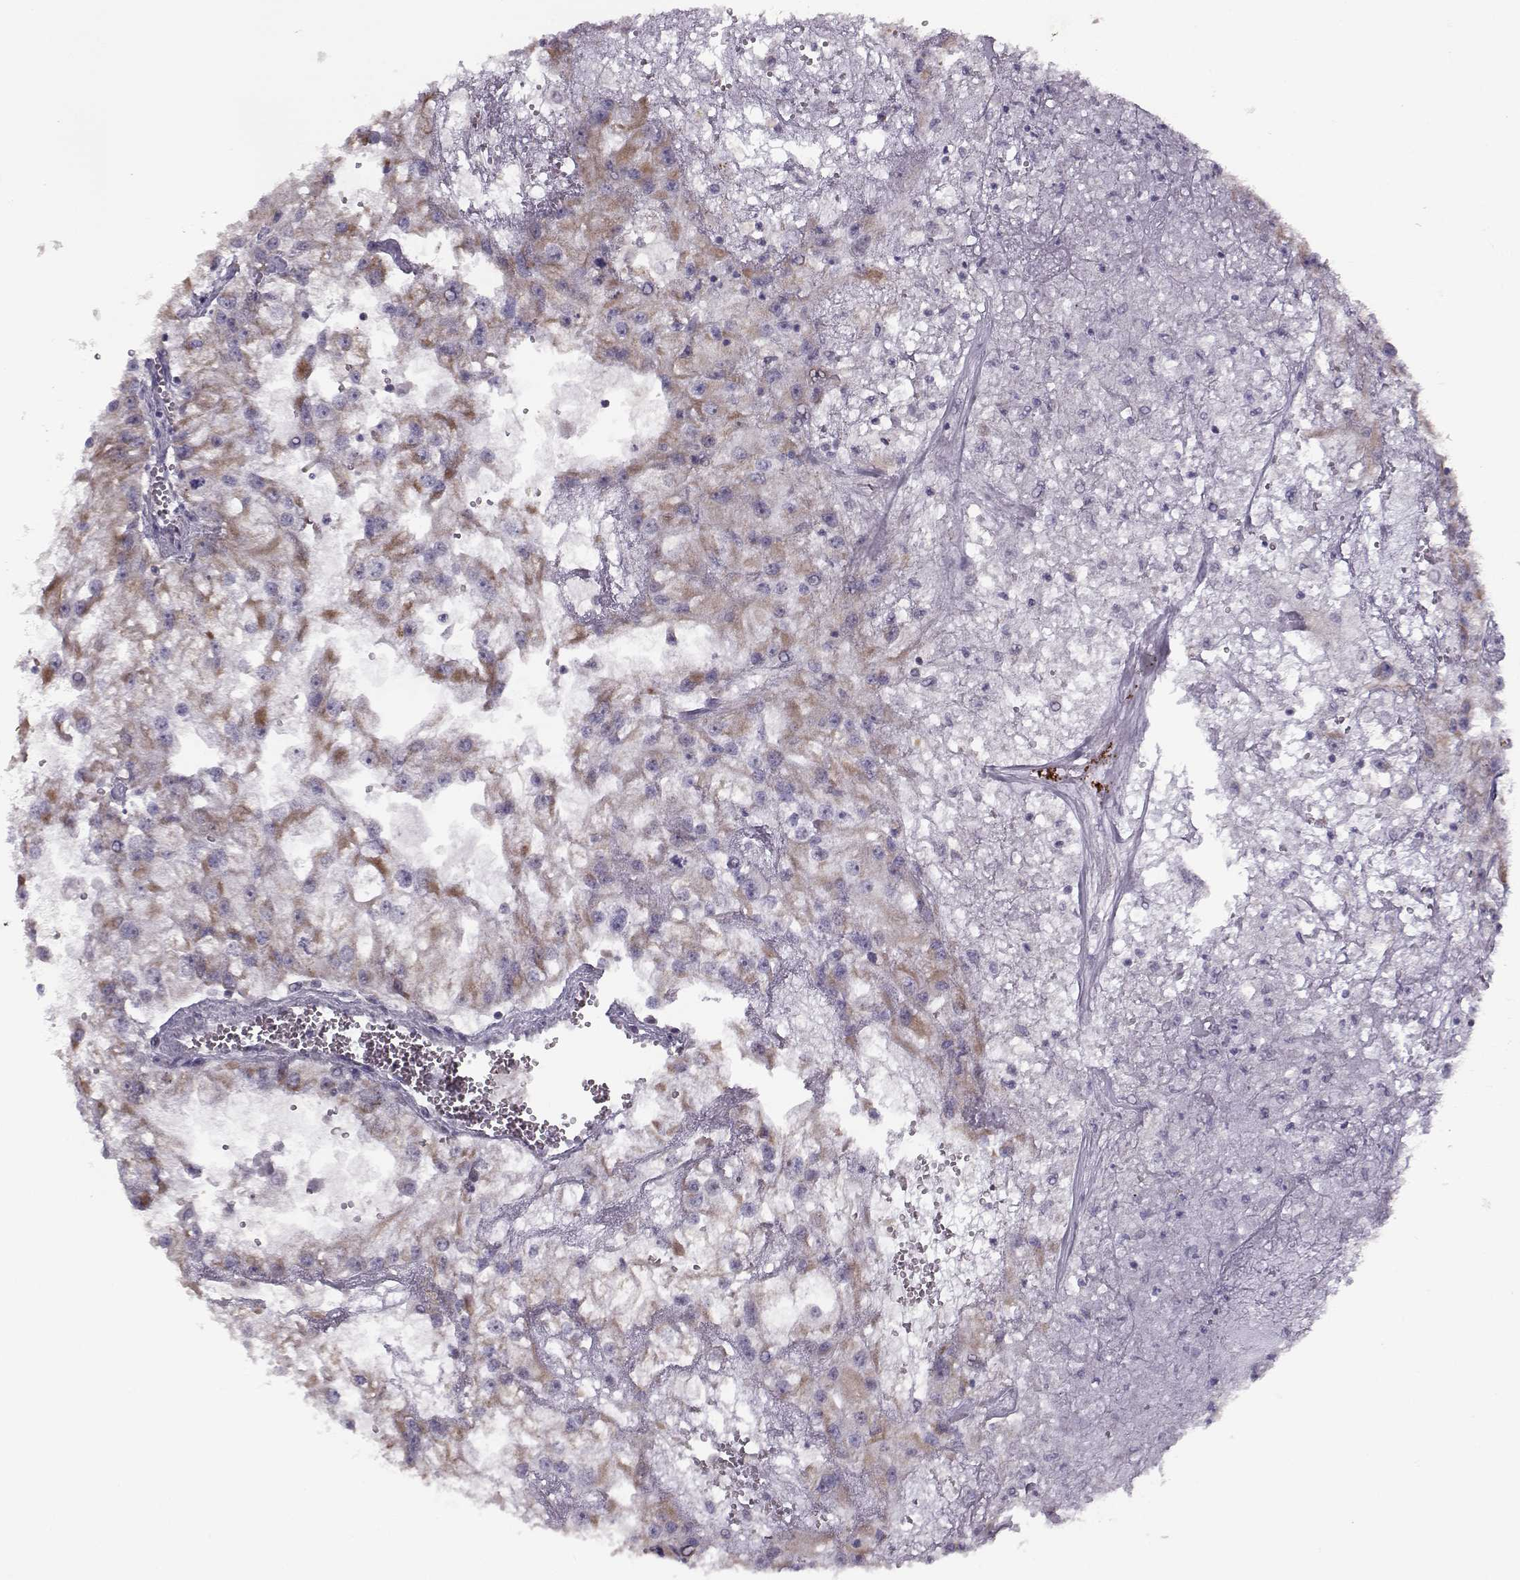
{"staining": {"intensity": "weak", "quantity": "<25%", "location": "cytoplasmic/membranous"}, "tissue": "renal cancer", "cell_type": "Tumor cells", "image_type": "cancer", "snomed": [{"axis": "morphology", "description": "Adenocarcinoma, NOS"}, {"axis": "topography", "description": "Kidney"}], "caption": "The image shows no significant positivity in tumor cells of renal cancer (adenocarcinoma).", "gene": "KLF17", "patient": {"sex": "male", "age": 59}}